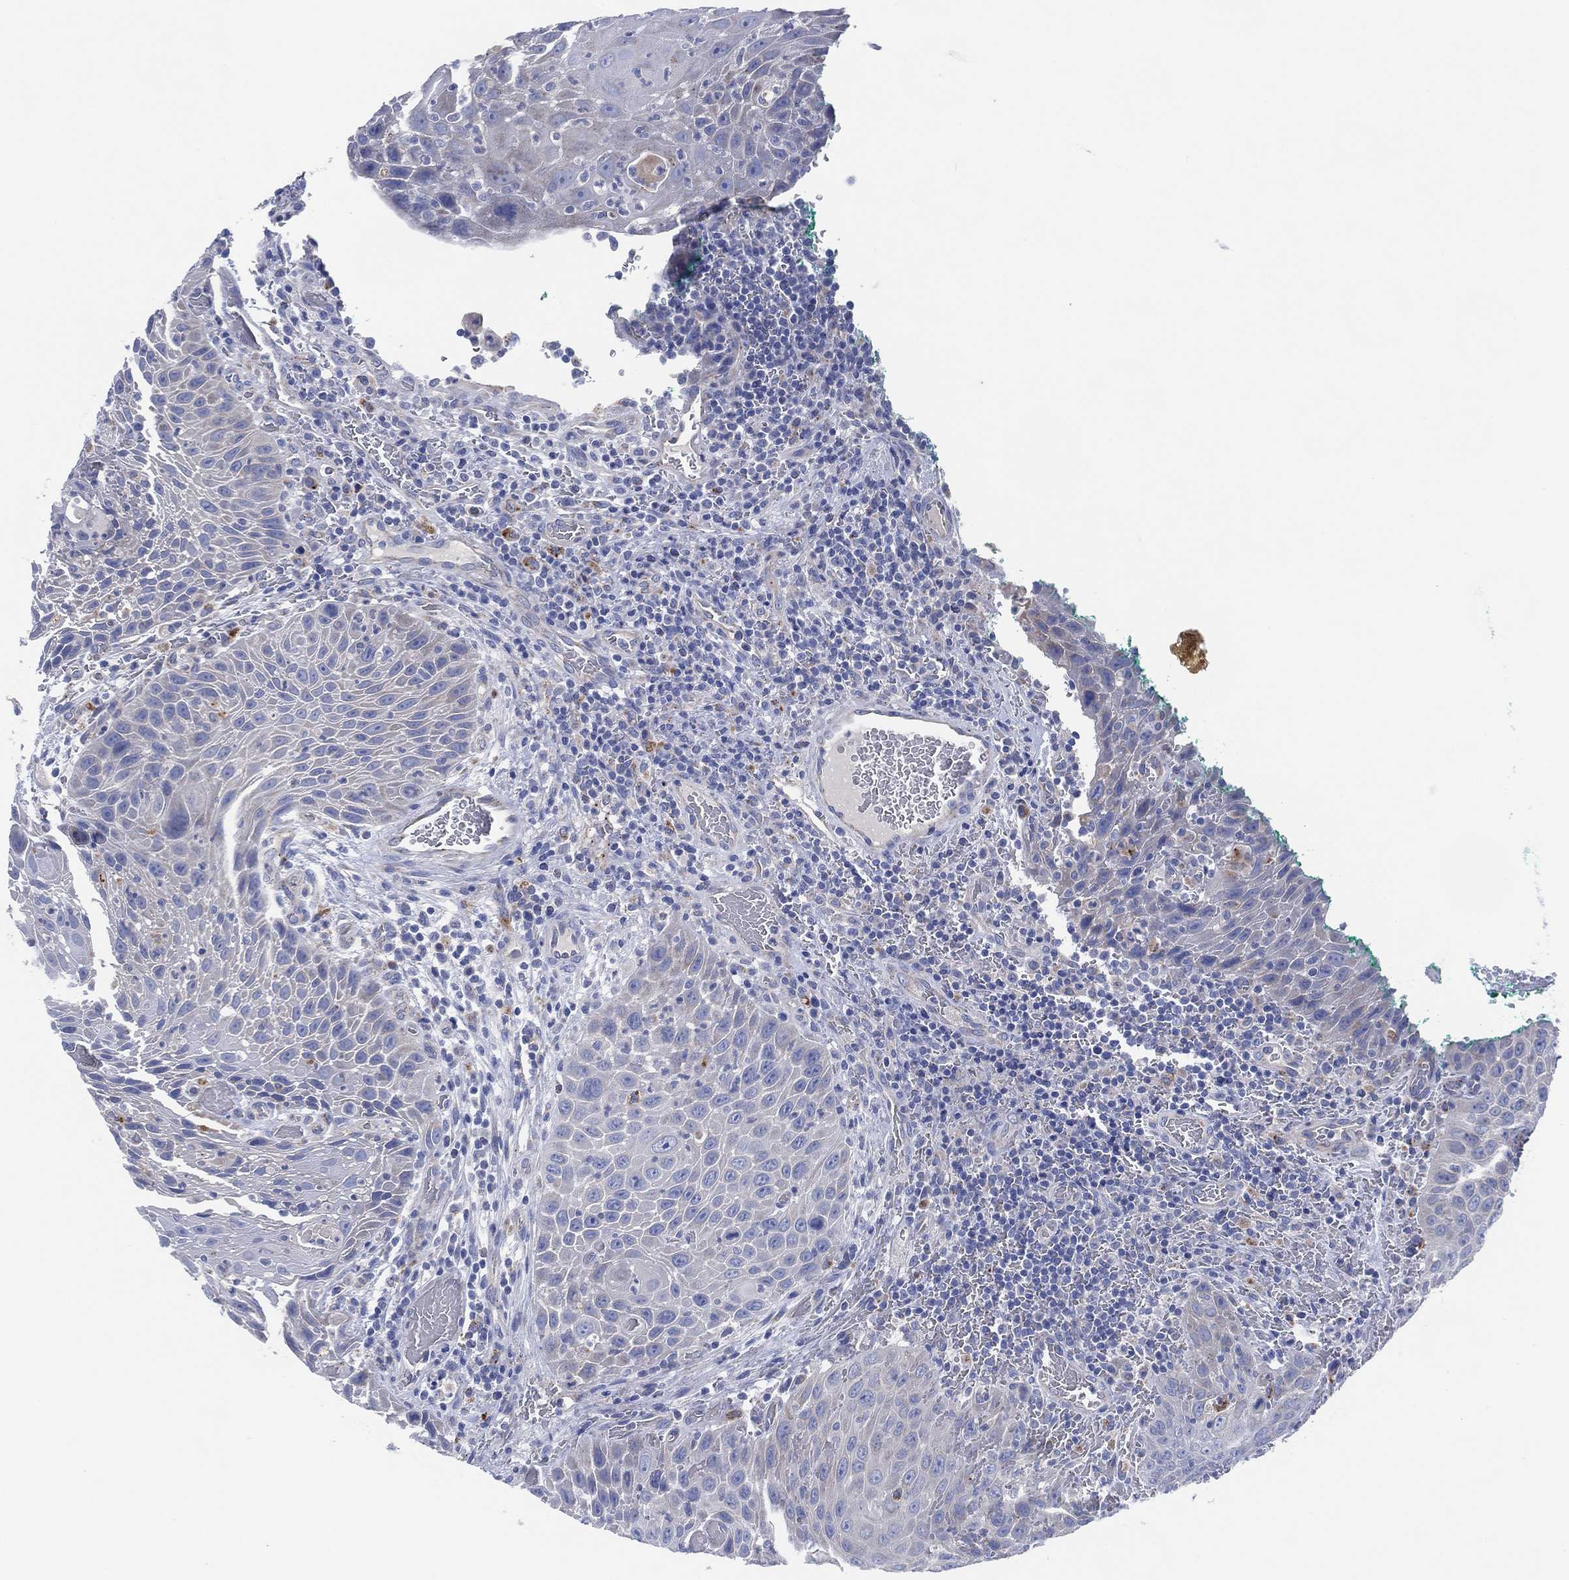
{"staining": {"intensity": "negative", "quantity": "none", "location": "none"}, "tissue": "head and neck cancer", "cell_type": "Tumor cells", "image_type": "cancer", "snomed": [{"axis": "morphology", "description": "Squamous cell carcinoma, NOS"}, {"axis": "topography", "description": "Head-Neck"}], "caption": "Tumor cells are negative for brown protein staining in head and neck squamous cell carcinoma.", "gene": "GALNS", "patient": {"sex": "male", "age": 69}}